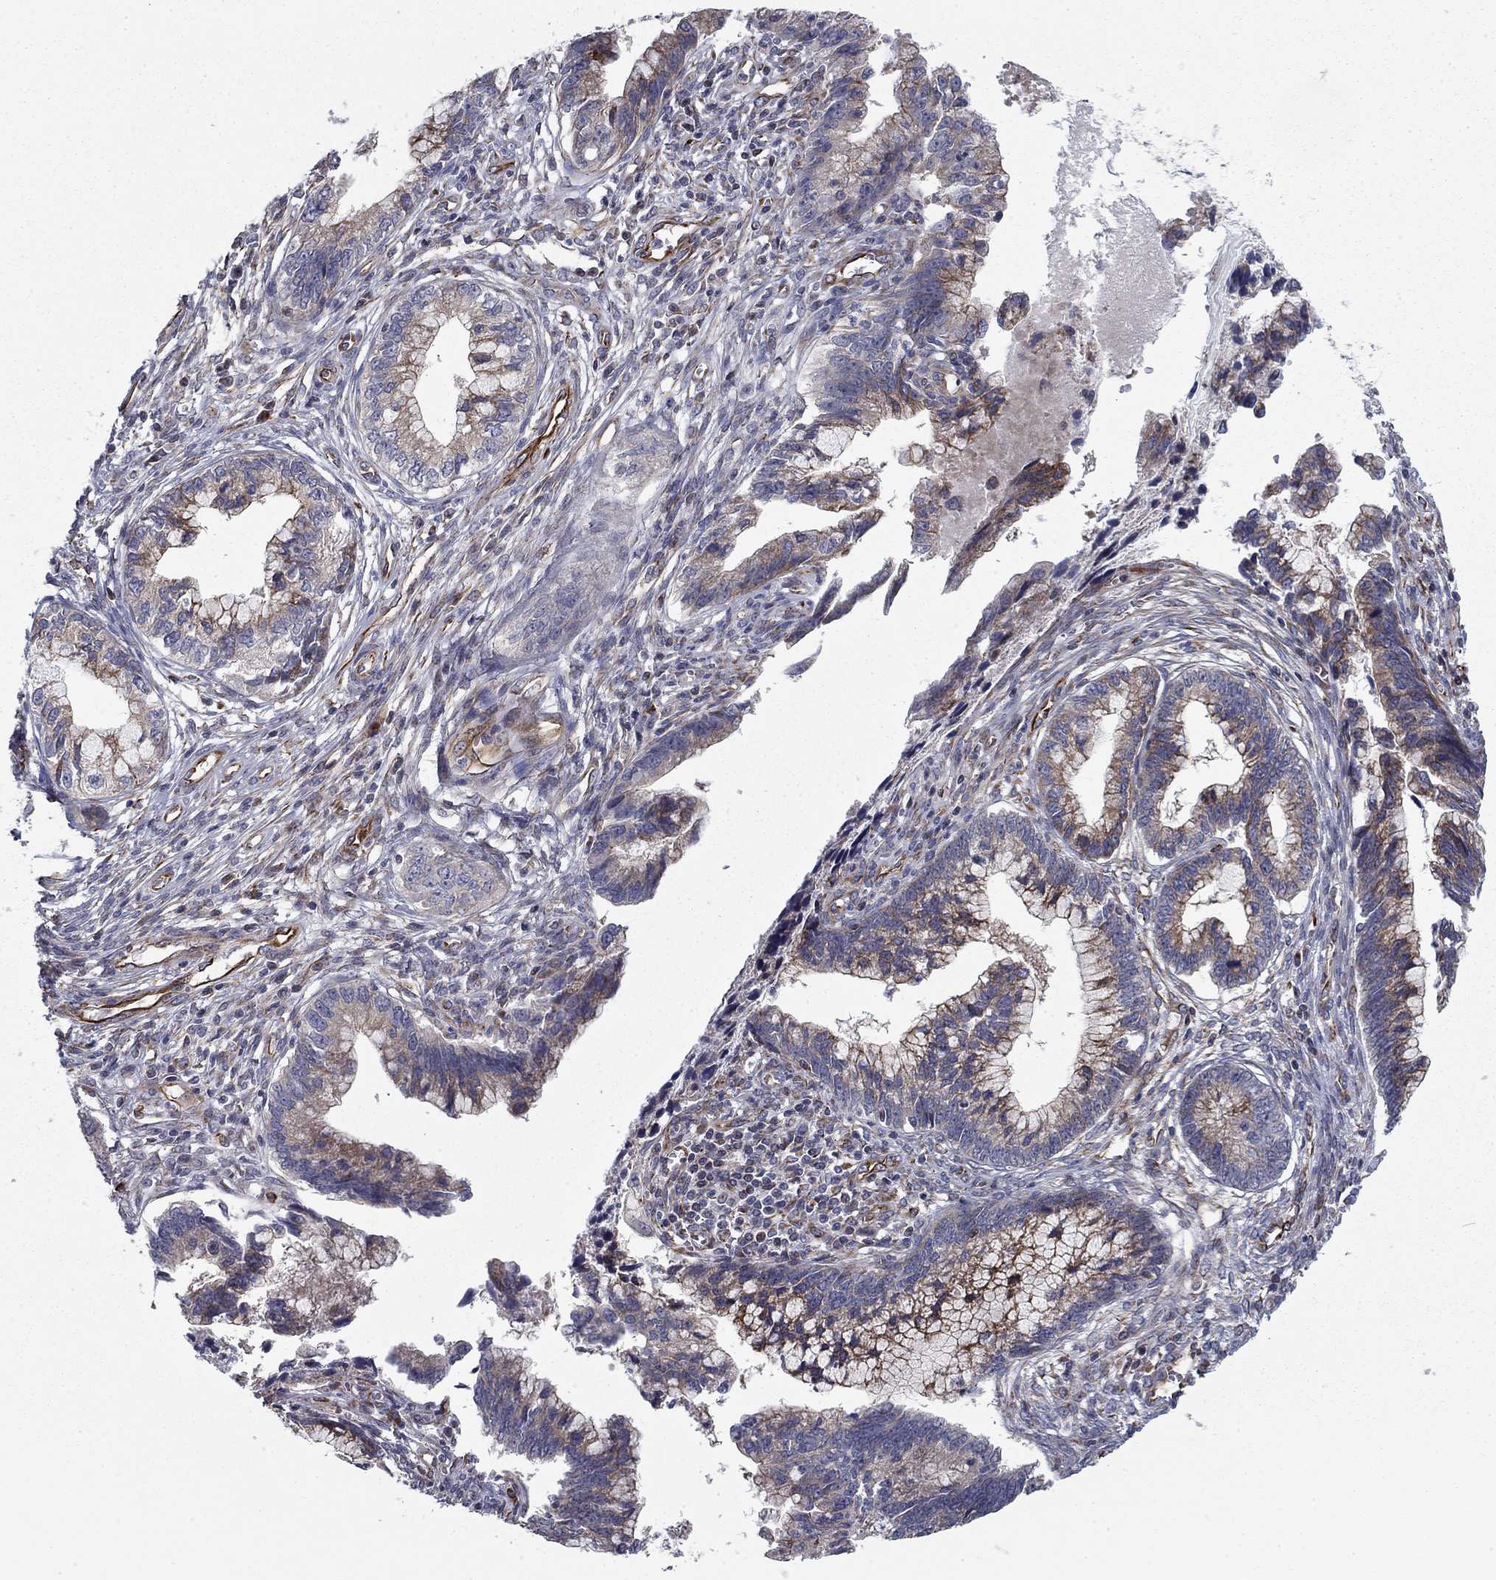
{"staining": {"intensity": "moderate", "quantity": "25%-75%", "location": "cytoplasmic/membranous"}, "tissue": "cervical cancer", "cell_type": "Tumor cells", "image_type": "cancer", "snomed": [{"axis": "morphology", "description": "Adenocarcinoma, NOS"}, {"axis": "topography", "description": "Cervix"}], "caption": "This image shows immunohistochemistry staining of cervical cancer, with medium moderate cytoplasmic/membranous expression in about 25%-75% of tumor cells.", "gene": "CLSTN1", "patient": {"sex": "female", "age": 44}}